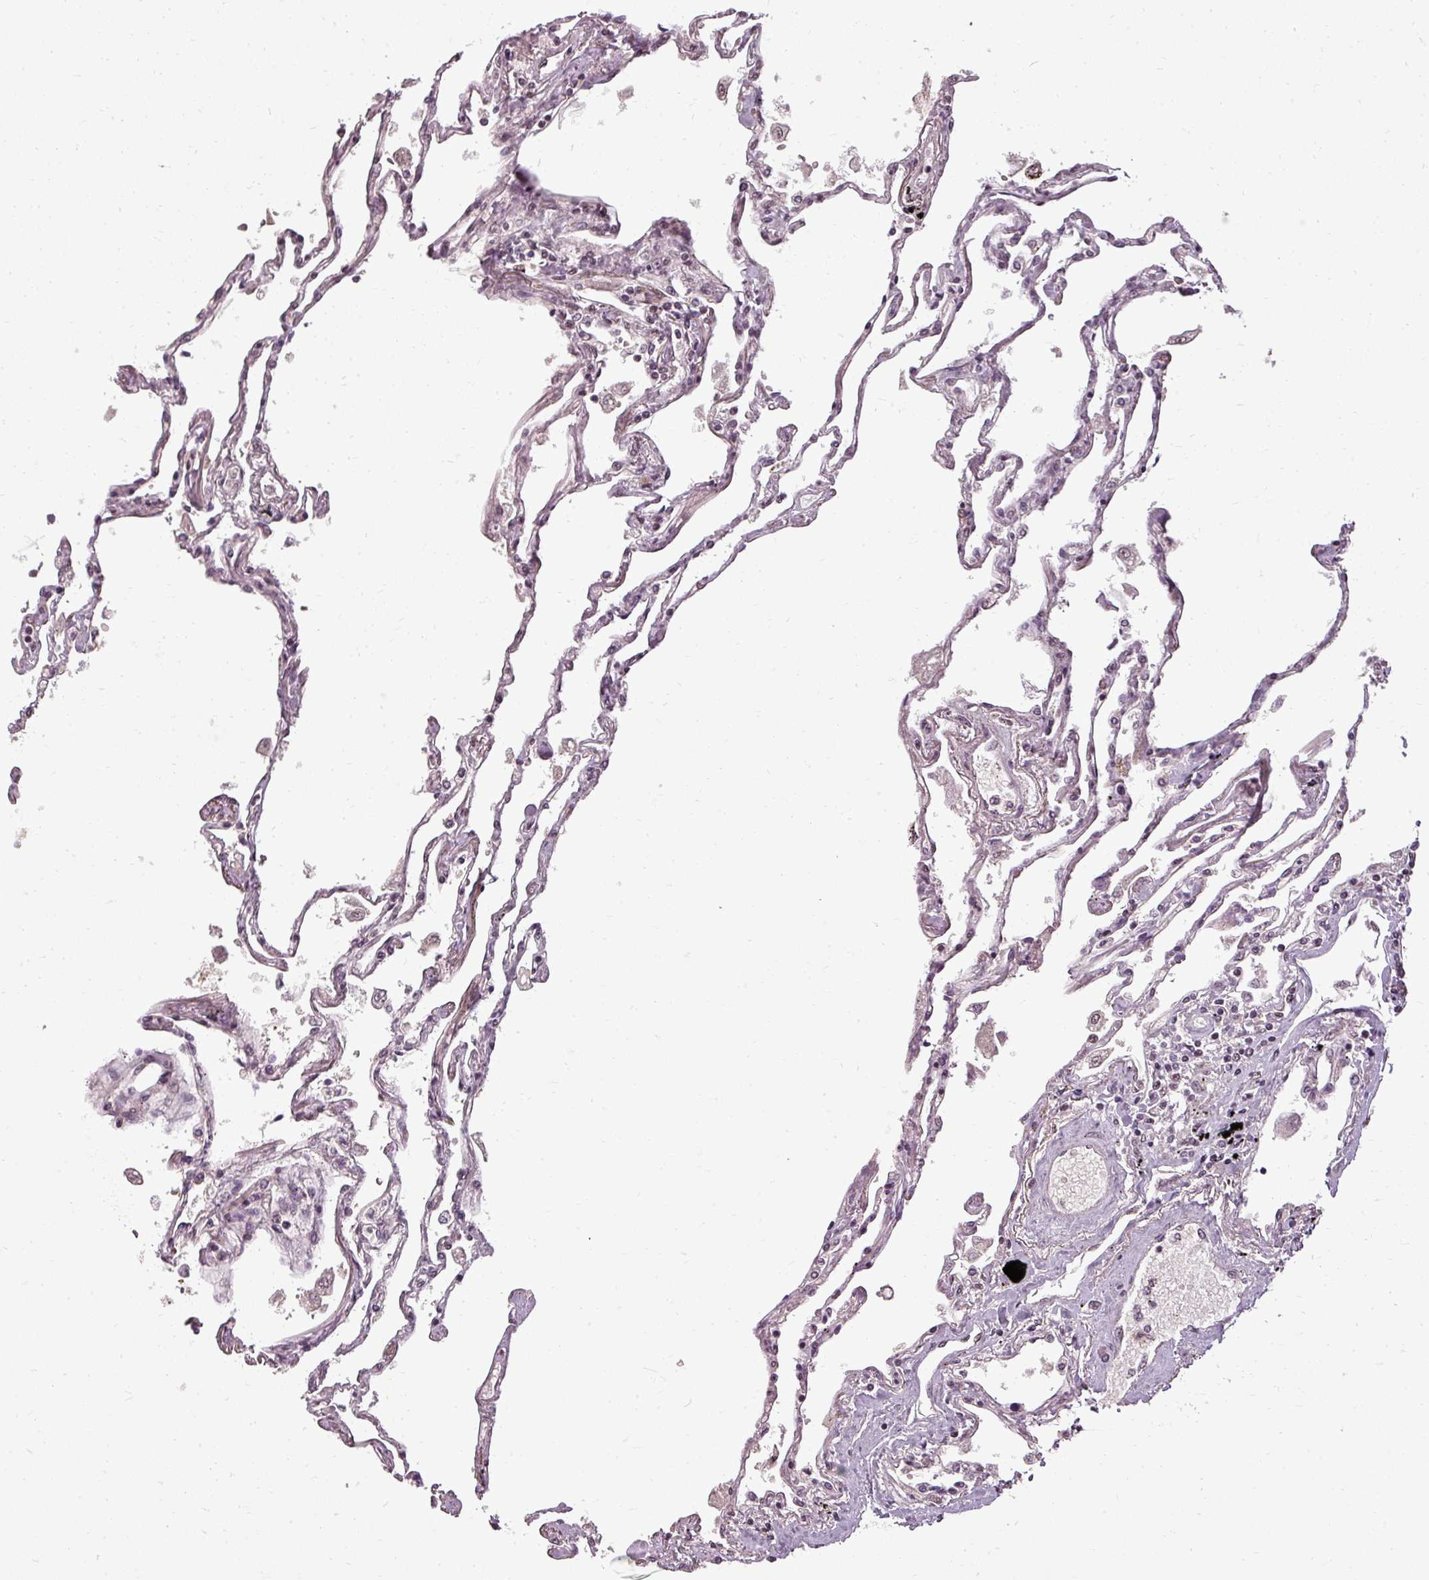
{"staining": {"intensity": "weak", "quantity": "25%-75%", "location": "nuclear"}, "tissue": "lung", "cell_type": "Alveolar cells", "image_type": "normal", "snomed": [{"axis": "morphology", "description": "Normal tissue, NOS"}, {"axis": "topography", "description": "Lung"}], "caption": "A low amount of weak nuclear staining is present in approximately 25%-75% of alveolar cells in benign lung.", "gene": "BCAS3", "patient": {"sex": "female", "age": 67}}